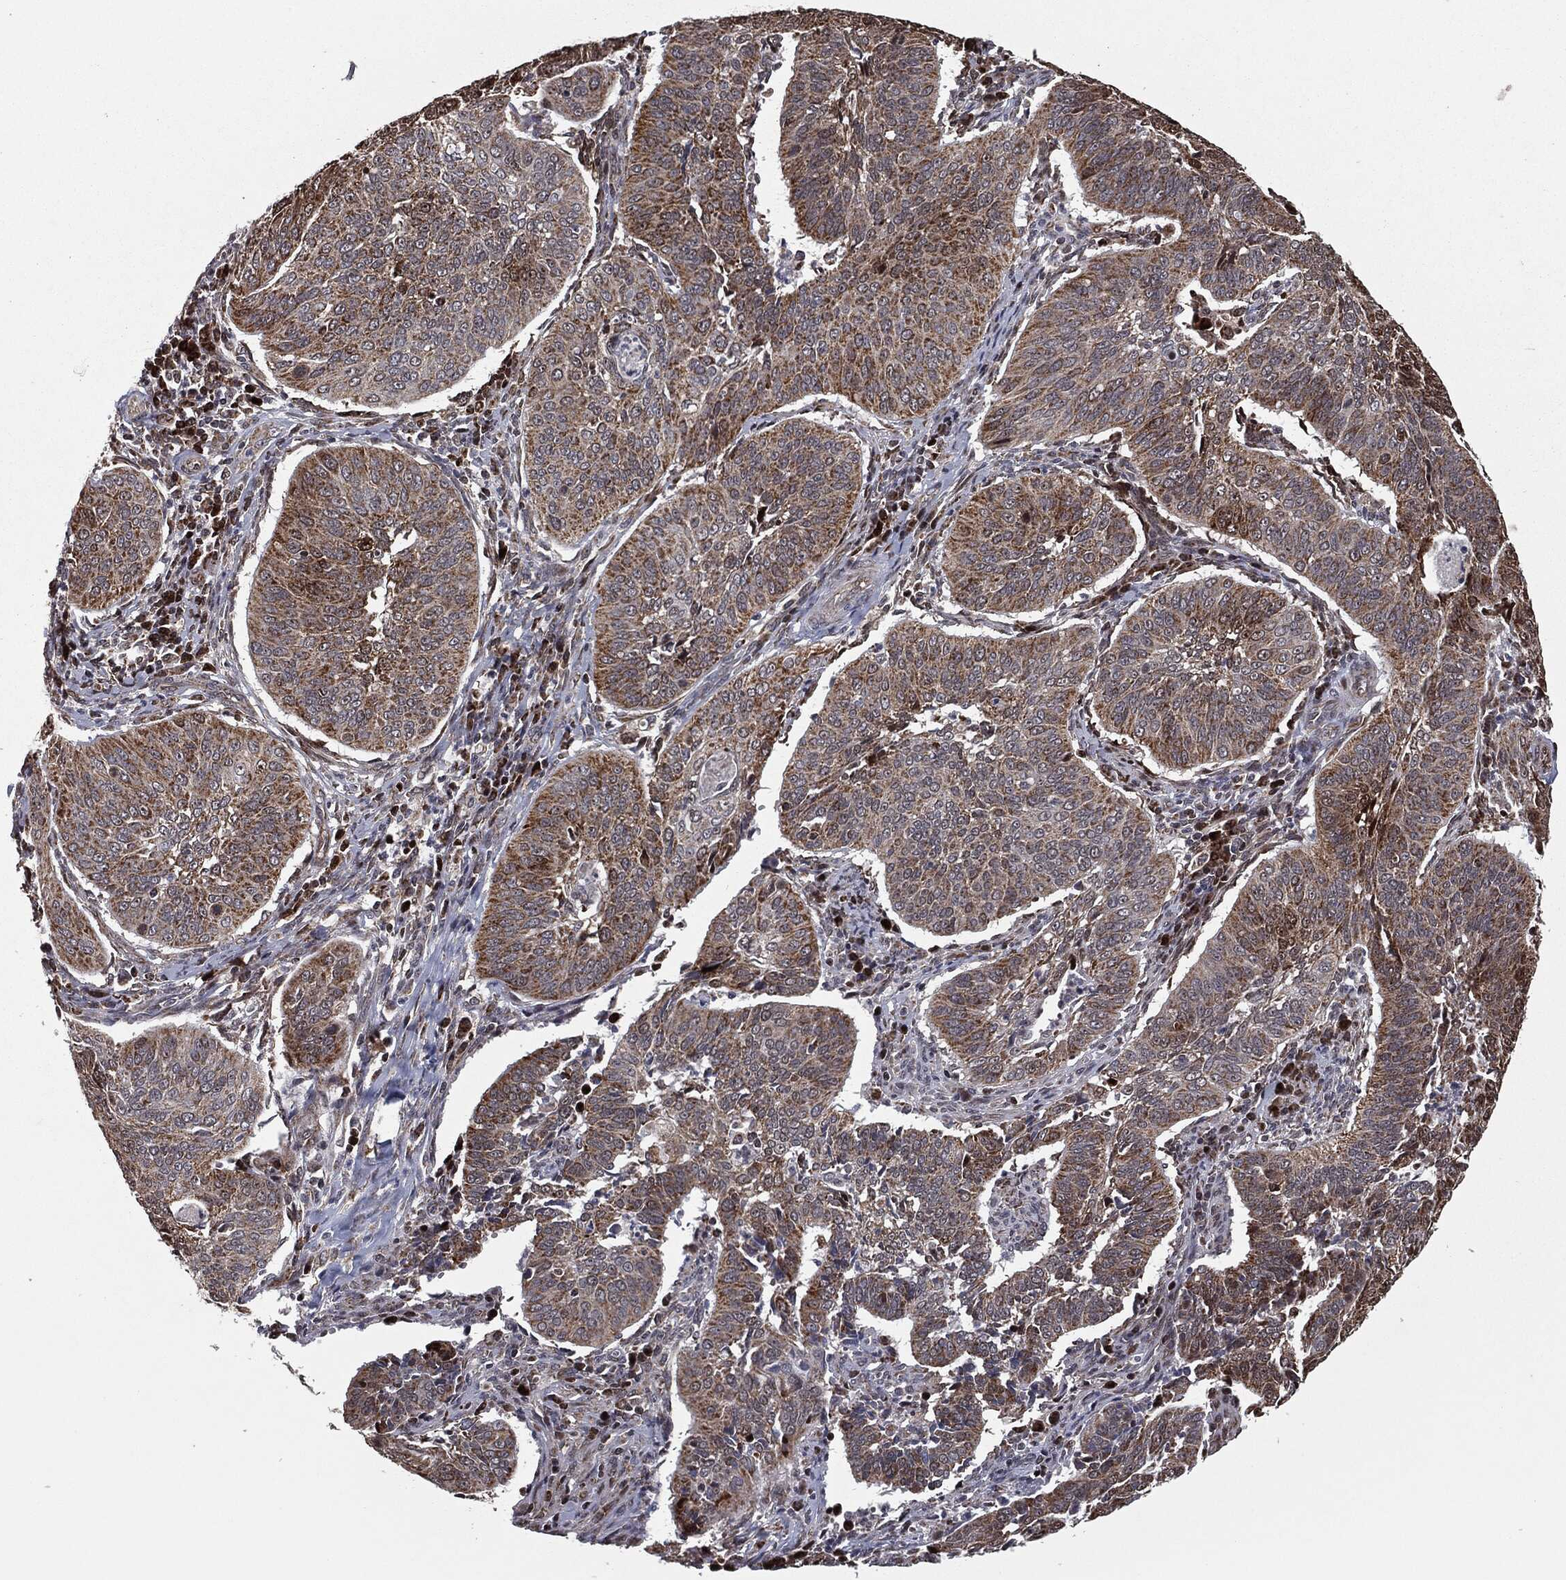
{"staining": {"intensity": "strong", "quantity": "25%-75%", "location": "cytoplasmic/membranous"}, "tissue": "cervical cancer", "cell_type": "Tumor cells", "image_type": "cancer", "snomed": [{"axis": "morphology", "description": "Normal tissue, NOS"}, {"axis": "morphology", "description": "Squamous cell carcinoma, NOS"}, {"axis": "topography", "description": "Cervix"}], "caption": "Immunohistochemical staining of squamous cell carcinoma (cervical) shows strong cytoplasmic/membranous protein staining in approximately 25%-75% of tumor cells.", "gene": "CHCHD2", "patient": {"sex": "female", "age": 39}}